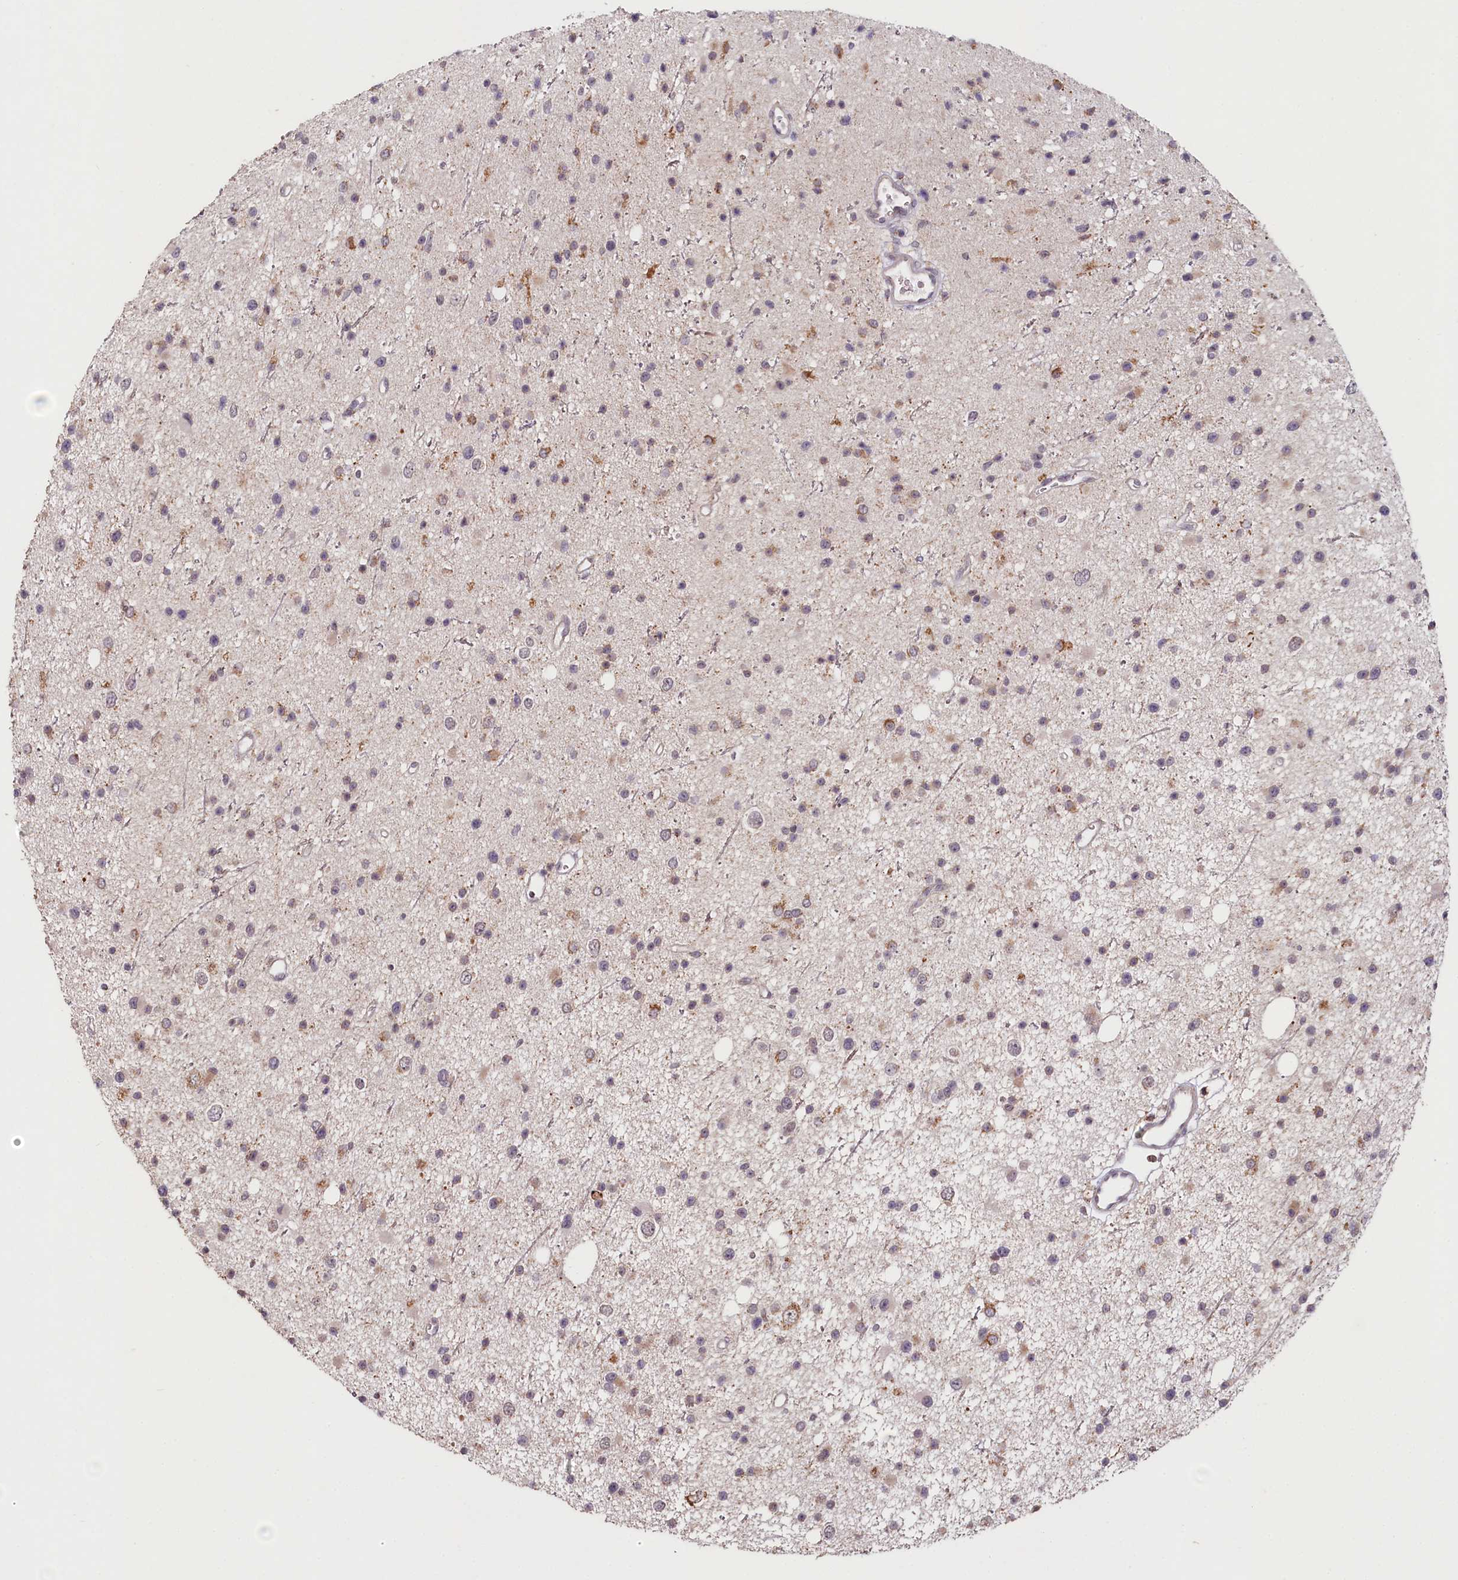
{"staining": {"intensity": "weak", "quantity": "25%-75%", "location": "cytoplasmic/membranous,nuclear"}, "tissue": "glioma", "cell_type": "Tumor cells", "image_type": "cancer", "snomed": [{"axis": "morphology", "description": "Glioma, malignant, Low grade"}, {"axis": "topography", "description": "Cerebral cortex"}], "caption": "Glioma stained with a brown dye reveals weak cytoplasmic/membranous and nuclear positive expression in about 25%-75% of tumor cells.", "gene": "PDE6D", "patient": {"sex": "female", "age": 39}}